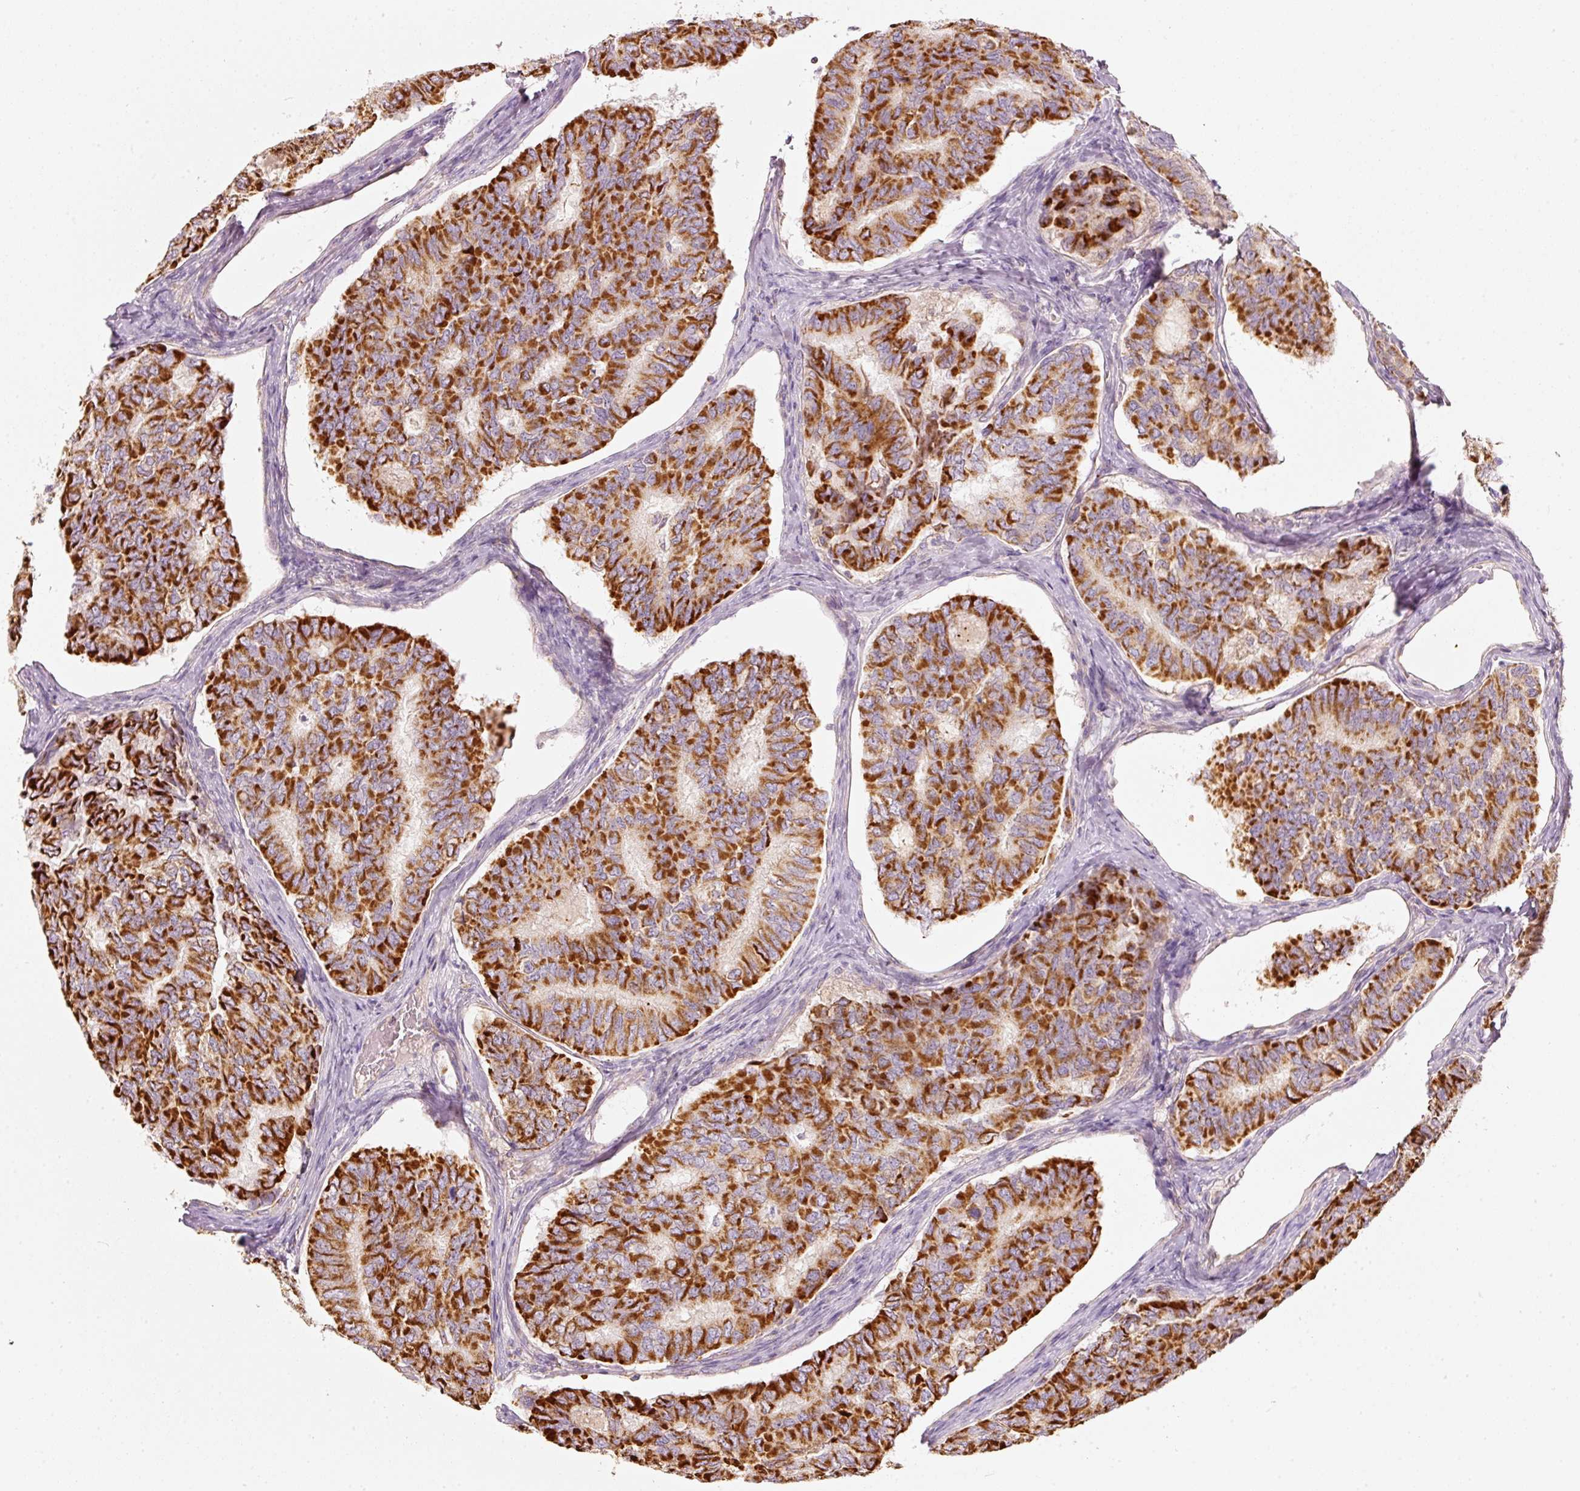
{"staining": {"intensity": "strong", "quantity": ">75%", "location": "cytoplasmic/membranous"}, "tissue": "thyroid cancer", "cell_type": "Tumor cells", "image_type": "cancer", "snomed": [{"axis": "morphology", "description": "Papillary adenocarcinoma, NOS"}, {"axis": "topography", "description": "Thyroid gland"}], "caption": "Brown immunohistochemical staining in thyroid papillary adenocarcinoma demonstrates strong cytoplasmic/membranous expression in about >75% of tumor cells.", "gene": "C17orf98", "patient": {"sex": "female", "age": 35}}